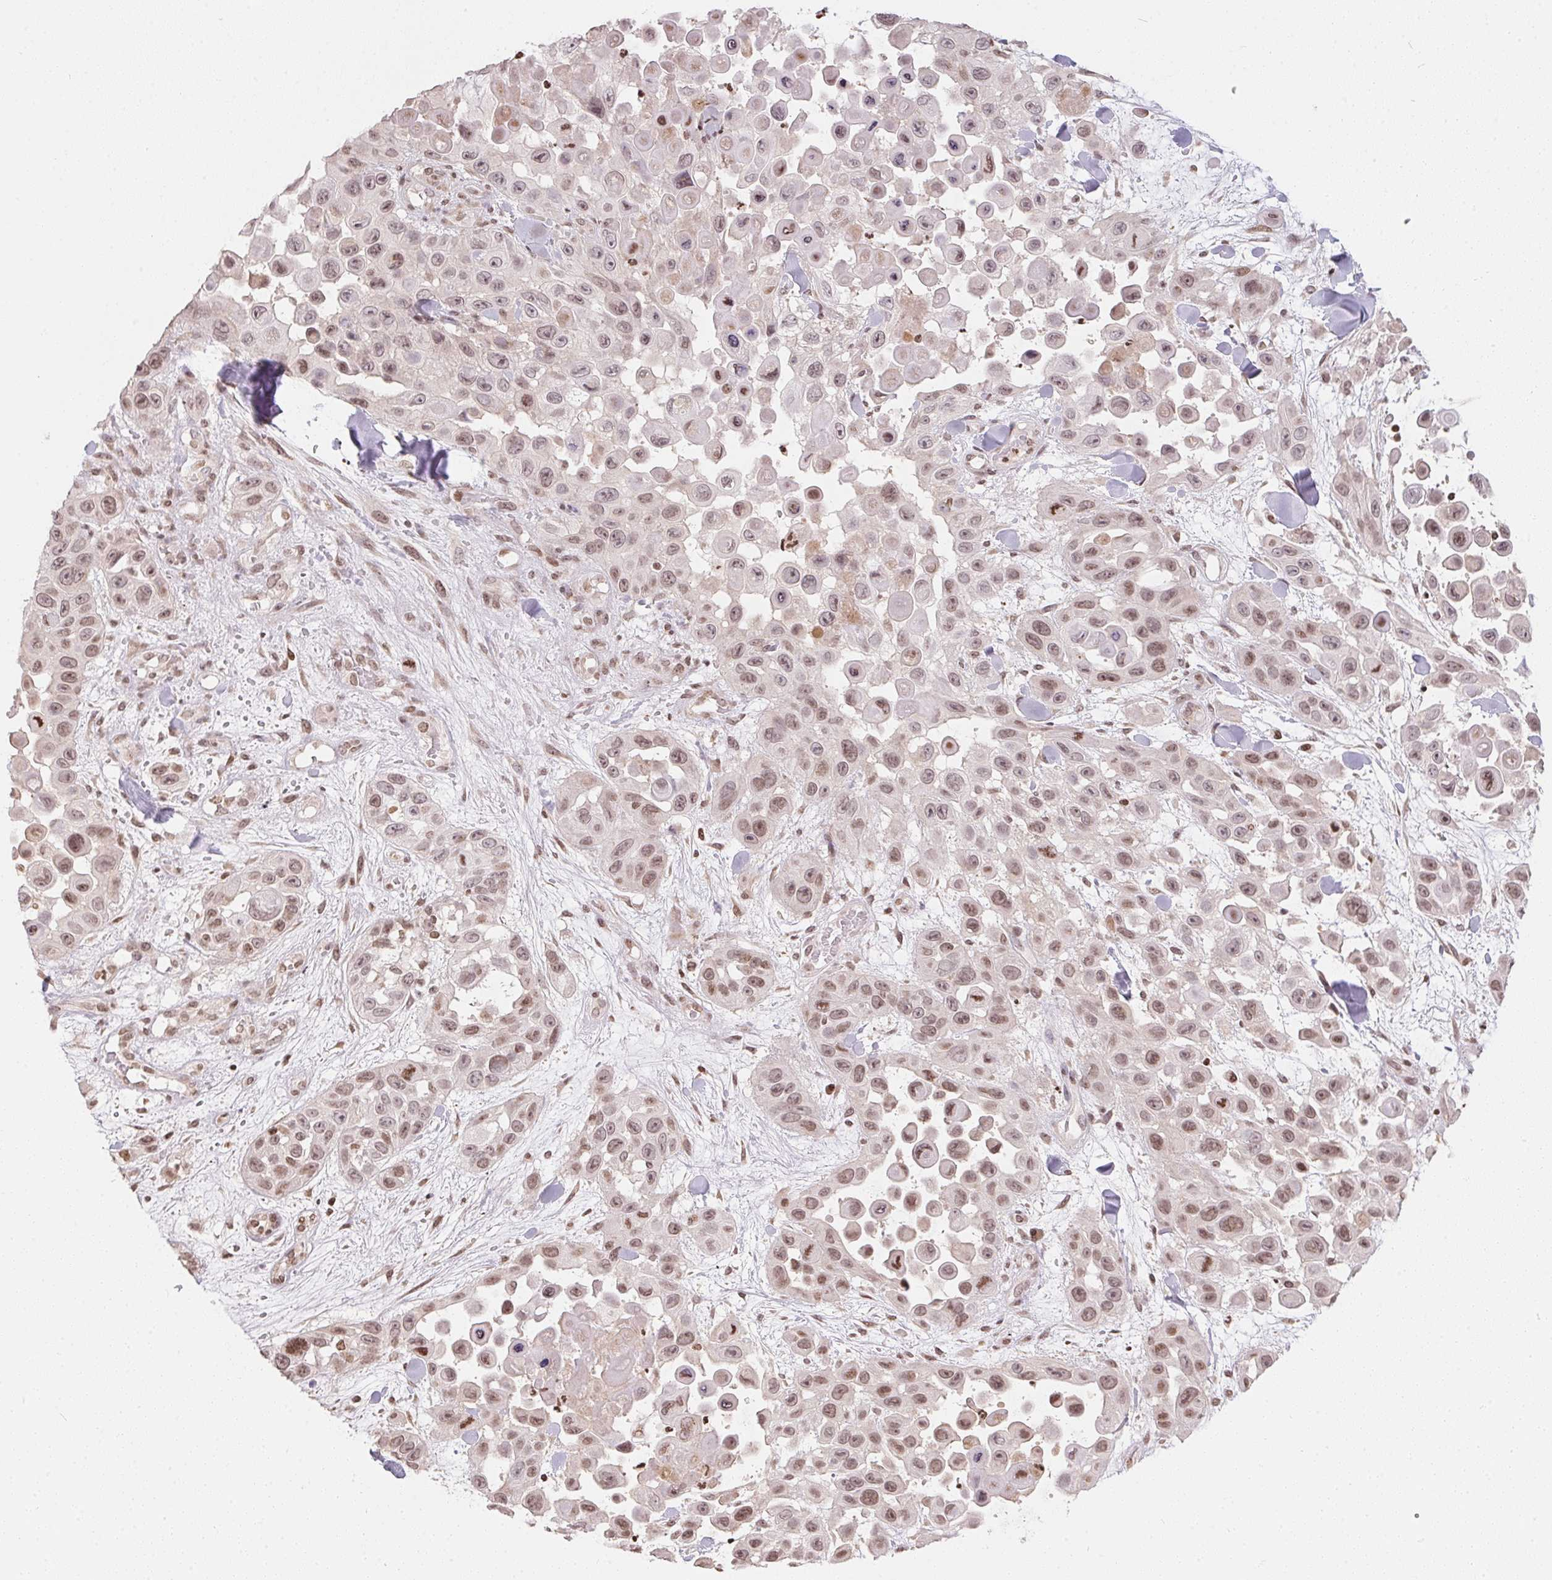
{"staining": {"intensity": "weak", "quantity": ">75%", "location": "nuclear"}, "tissue": "skin cancer", "cell_type": "Tumor cells", "image_type": "cancer", "snomed": [{"axis": "morphology", "description": "Squamous cell carcinoma, NOS"}, {"axis": "topography", "description": "Skin"}], "caption": "IHC (DAB (3,3'-diaminobenzidine)) staining of squamous cell carcinoma (skin) exhibits weak nuclear protein positivity in approximately >75% of tumor cells. The staining is performed using DAB brown chromogen to label protein expression. The nuclei are counter-stained blue using hematoxylin.", "gene": "RNF181", "patient": {"sex": "male", "age": 81}}